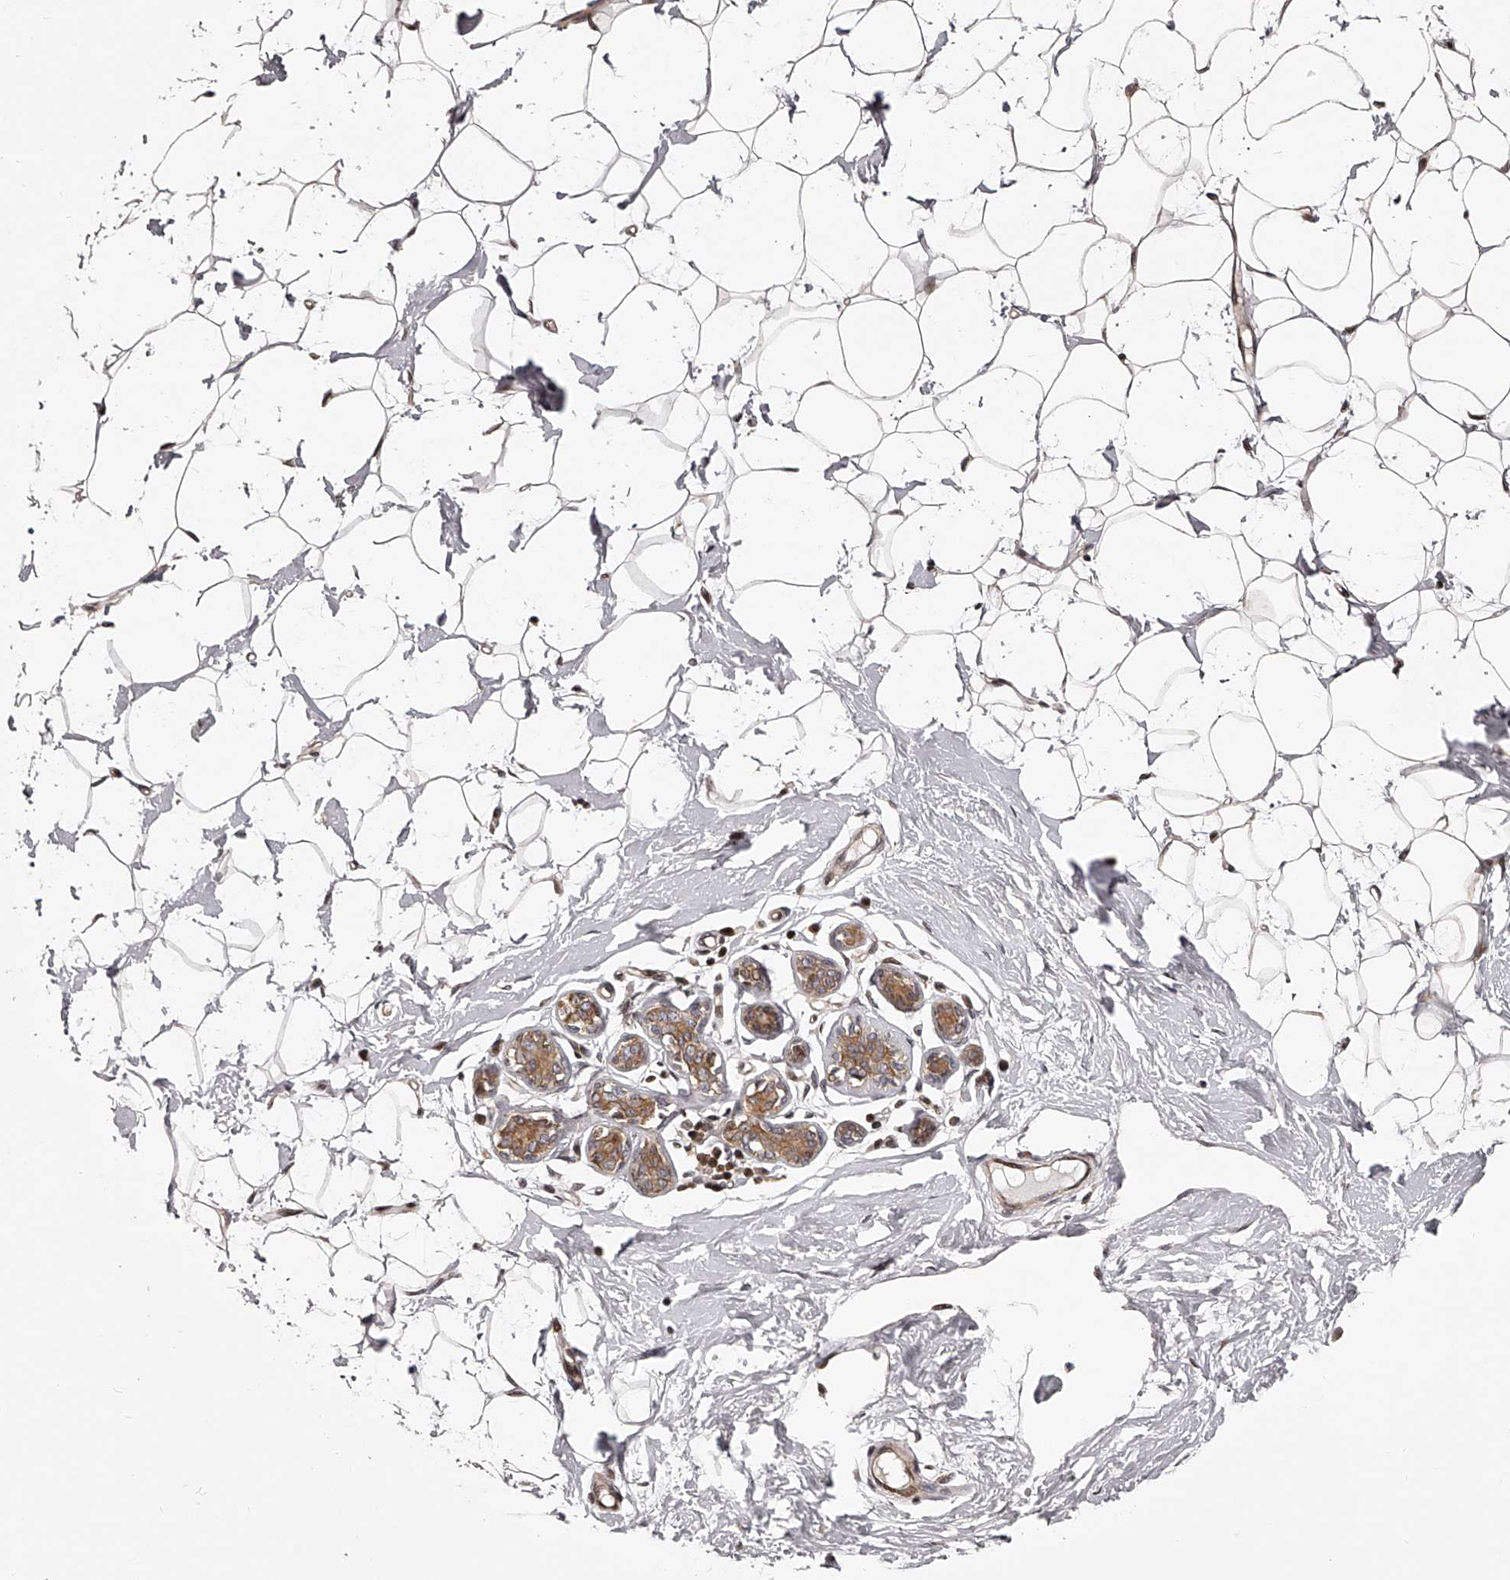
{"staining": {"intensity": "weak", "quantity": ">75%", "location": "nuclear"}, "tissue": "adipose tissue", "cell_type": "Adipocytes", "image_type": "normal", "snomed": [{"axis": "morphology", "description": "Normal tissue, NOS"}, {"axis": "topography", "description": "Breast"}], "caption": "Unremarkable adipose tissue was stained to show a protein in brown. There is low levels of weak nuclear expression in about >75% of adipocytes. The staining was performed using DAB to visualize the protein expression in brown, while the nuclei were stained in blue with hematoxylin (Magnification: 20x).", "gene": "PFDN2", "patient": {"sex": "female", "age": 23}}